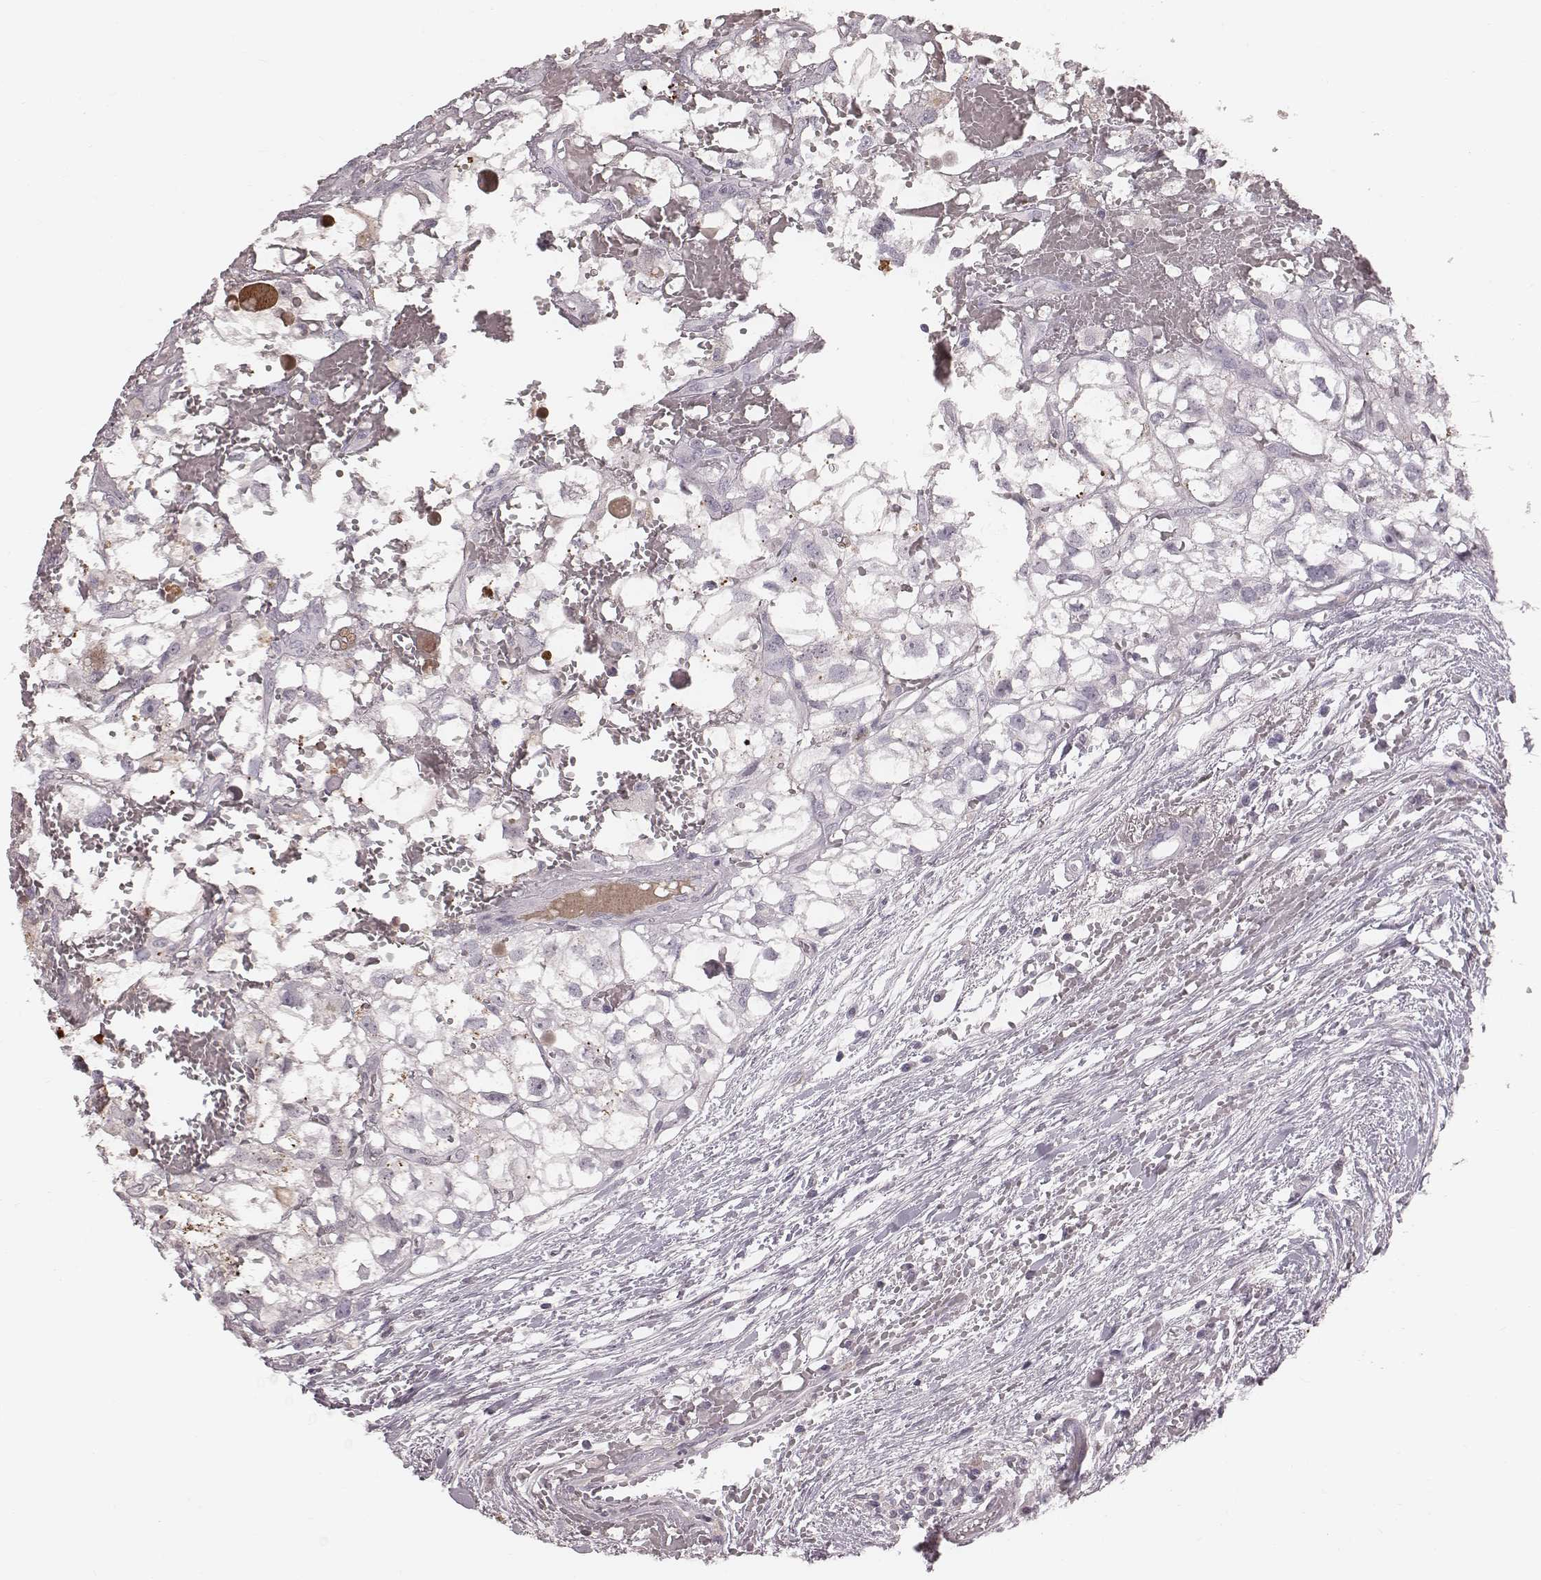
{"staining": {"intensity": "negative", "quantity": "none", "location": "none"}, "tissue": "renal cancer", "cell_type": "Tumor cells", "image_type": "cancer", "snomed": [{"axis": "morphology", "description": "Adenocarcinoma, NOS"}, {"axis": "topography", "description": "Kidney"}], "caption": "Tumor cells show no significant expression in adenocarcinoma (renal). Brightfield microscopy of immunohistochemistry stained with DAB (brown) and hematoxylin (blue), captured at high magnification.", "gene": "CFTR", "patient": {"sex": "male", "age": 56}}